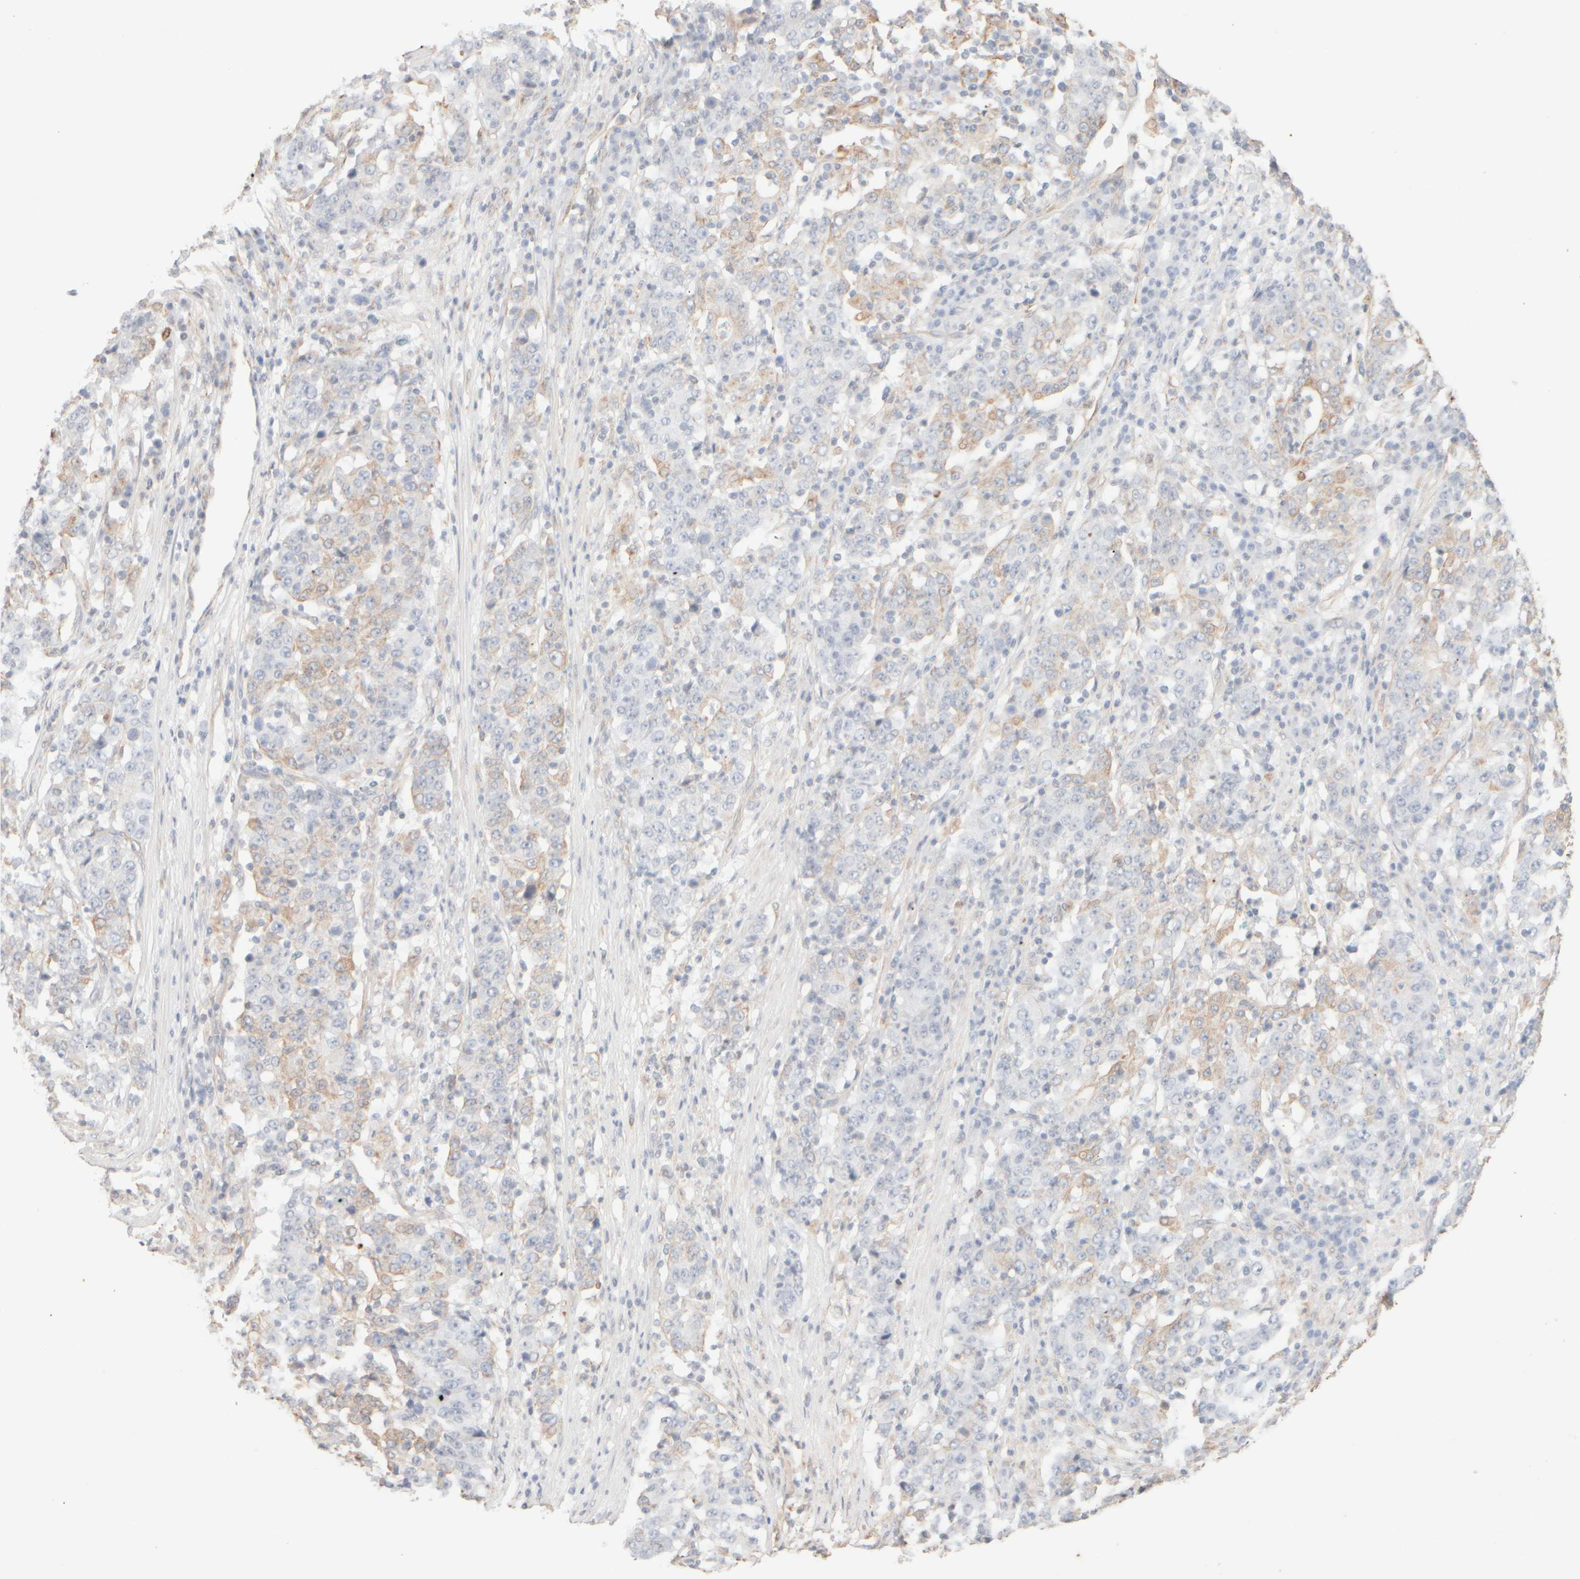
{"staining": {"intensity": "weak", "quantity": "25%-75%", "location": "cytoplasmic/membranous"}, "tissue": "stomach cancer", "cell_type": "Tumor cells", "image_type": "cancer", "snomed": [{"axis": "morphology", "description": "Adenocarcinoma, NOS"}, {"axis": "topography", "description": "Stomach"}], "caption": "Protein staining of stomach cancer (adenocarcinoma) tissue reveals weak cytoplasmic/membranous expression in about 25%-75% of tumor cells.", "gene": "KRT15", "patient": {"sex": "male", "age": 59}}